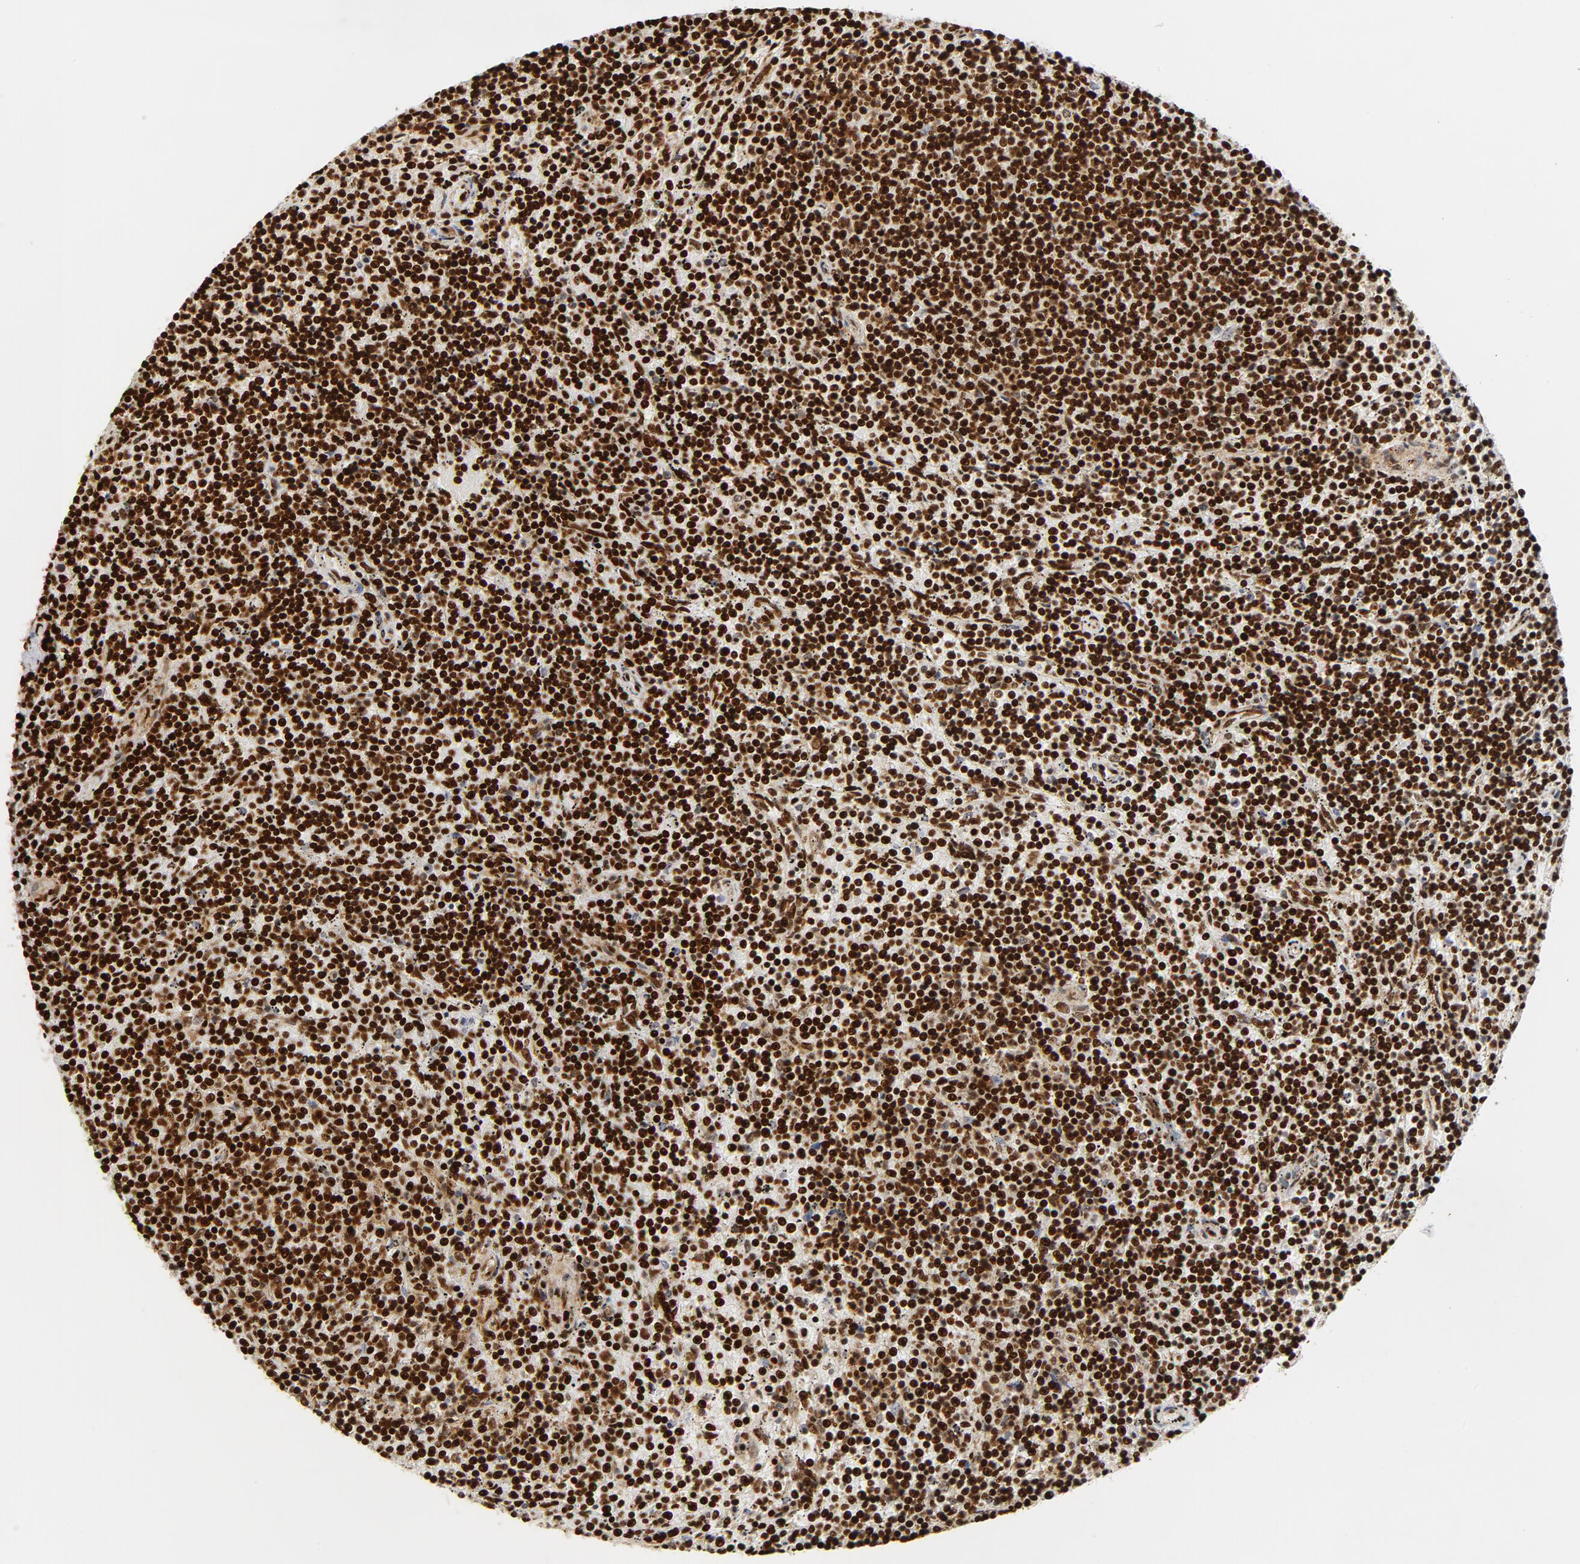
{"staining": {"intensity": "strong", "quantity": ">75%", "location": "cytoplasmic/membranous,nuclear"}, "tissue": "lymphoma", "cell_type": "Tumor cells", "image_type": "cancer", "snomed": [{"axis": "morphology", "description": "Malignant lymphoma, non-Hodgkin's type, Low grade"}, {"axis": "topography", "description": "Spleen"}], "caption": "Human lymphoma stained with a brown dye exhibits strong cytoplasmic/membranous and nuclear positive positivity in approximately >75% of tumor cells.", "gene": "XRCC6", "patient": {"sex": "female", "age": 50}}